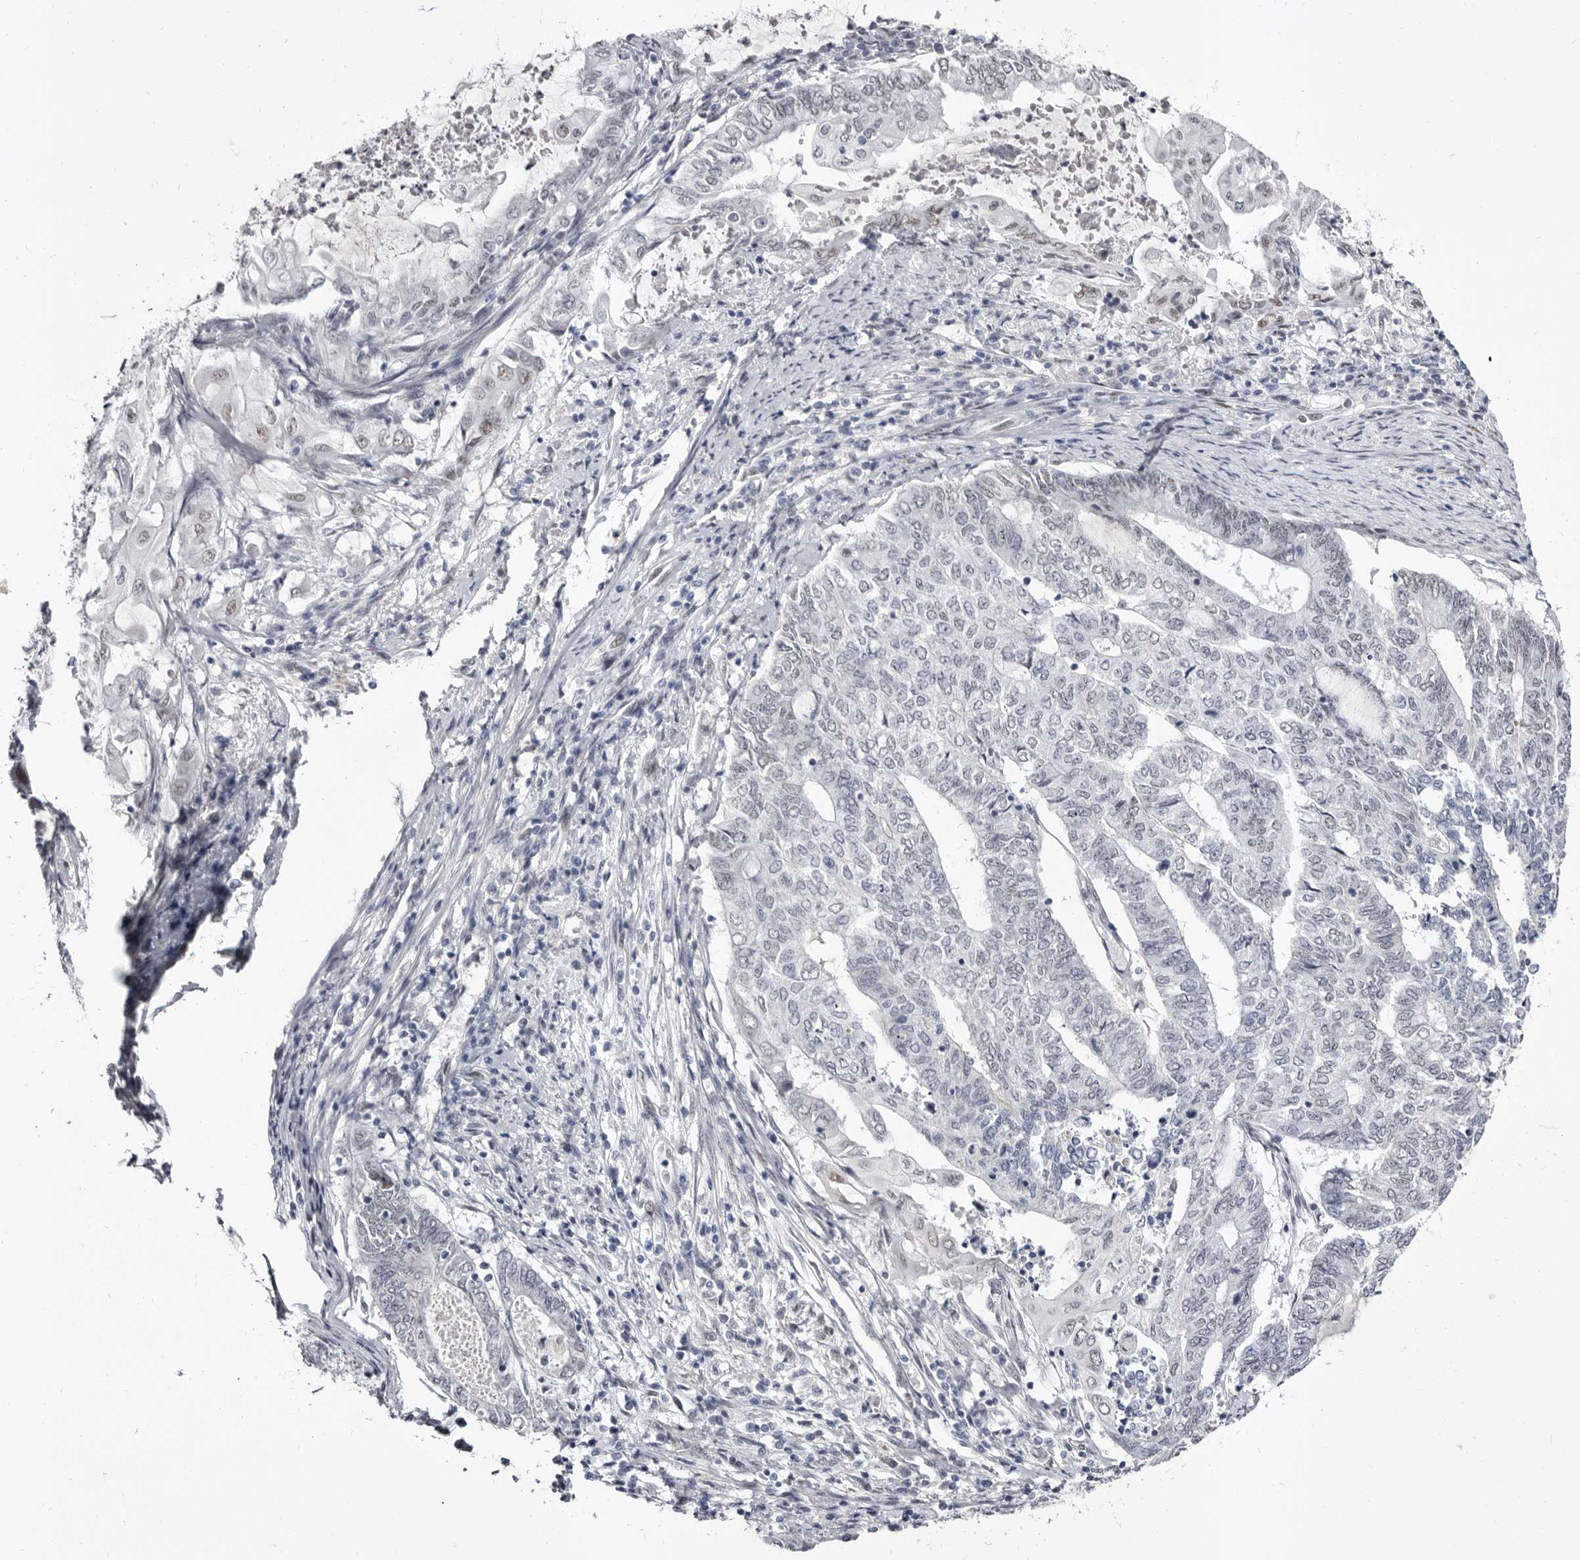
{"staining": {"intensity": "negative", "quantity": "none", "location": "none"}, "tissue": "endometrial cancer", "cell_type": "Tumor cells", "image_type": "cancer", "snomed": [{"axis": "morphology", "description": "Adenocarcinoma, NOS"}, {"axis": "topography", "description": "Uterus"}, {"axis": "topography", "description": "Endometrium"}], "caption": "Immunohistochemistry (IHC) histopathology image of neoplastic tissue: endometrial cancer (adenocarcinoma) stained with DAB exhibits no significant protein positivity in tumor cells.", "gene": "ZNF326", "patient": {"sex": "female", "age": 70}}